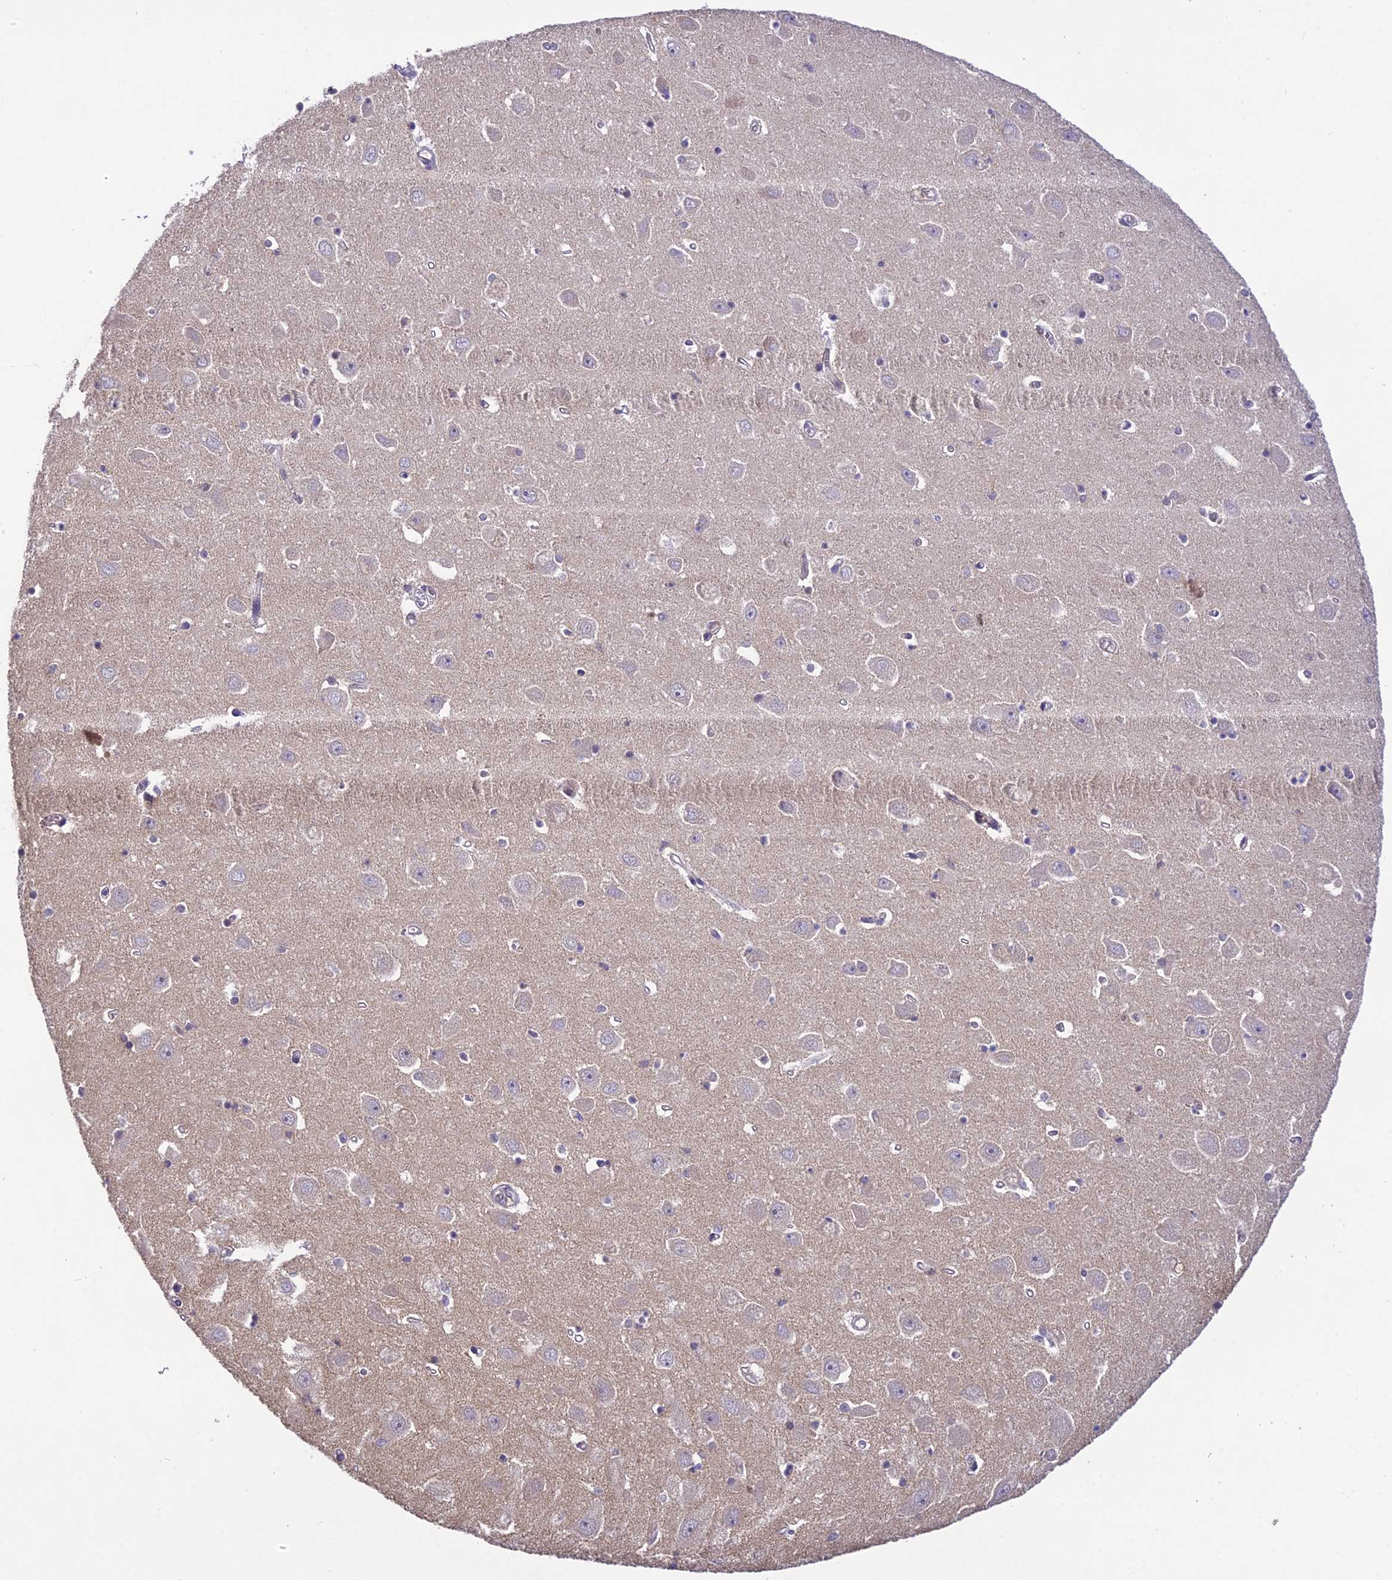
{"staining": {"intensity": "negative", "quantity": "none", "location": "none"}, "tissue": "hippocampus", "cell_type": "Glial cells", "image_type": "normal", "snomed": [{"axis": "morphology", "description": "Normal tissue, NOS"}, {"axis": "topography", "description": "Hippocampus"}], "caption": "Glial cells show no significant protein positivity in unremarkable hippocampus. Nuclei are stained in blue.", "gene": "PGK1", "patient": {"sex": "female", "age": 64}}